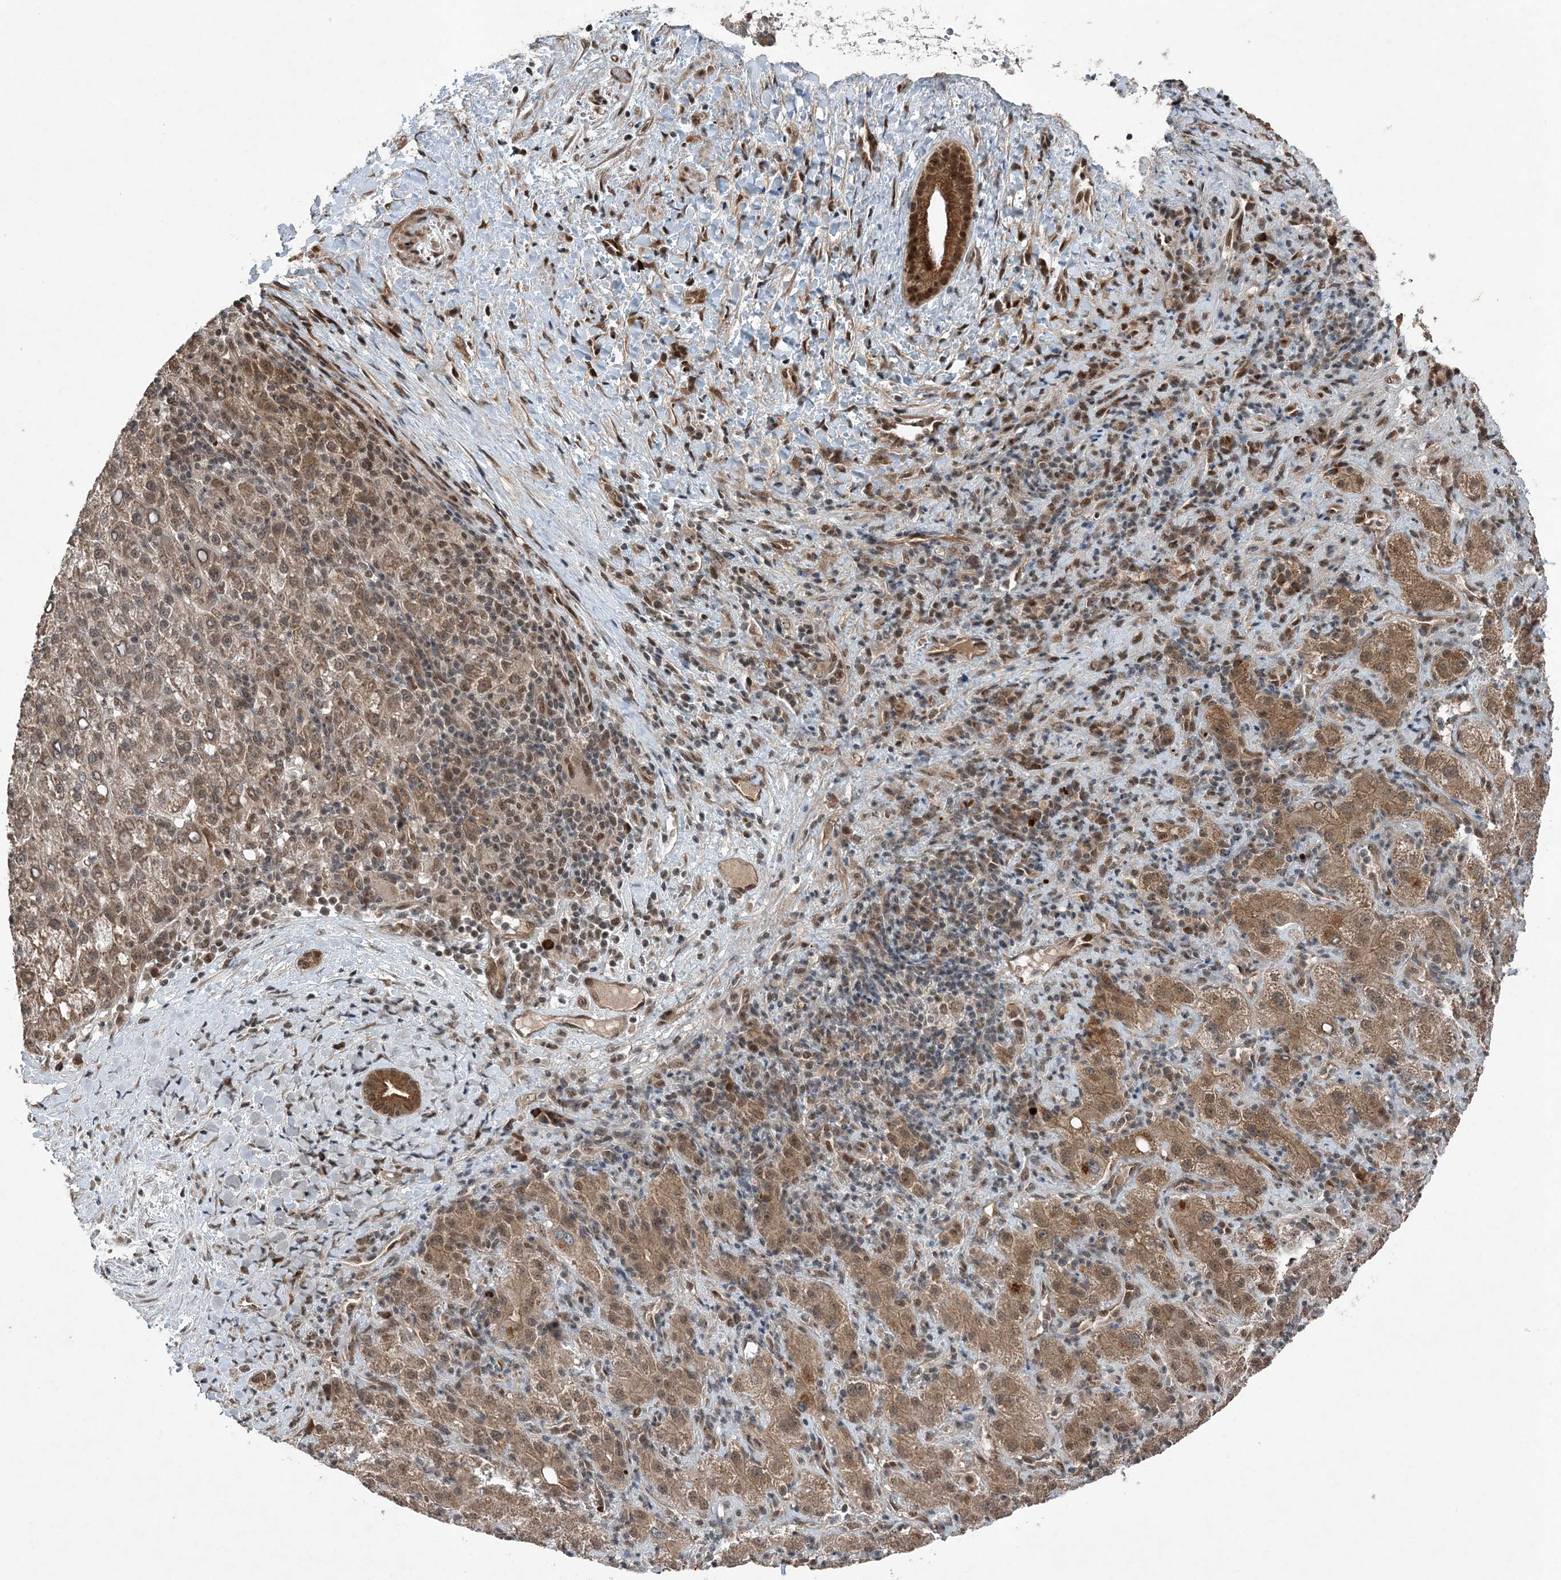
{"staining": {"intensity": "moderate", "quantity": ">75%", "location": "cytoplasmic/membranous,nuclear"}, "tissue": "liver cancer", "cell_type": "Tumor cells", "image_type": "cancer", "snomed": [{"axis": "morphology", "description": "Carcinoma, Hepatocellular, NOS"}, {"axis": "topography", "description": "Liver"}], "caption": "Hepatocellular carcinoma (liver) tissue demonstrates moderate cytoplasmic/membranous and nuclear staining in approximately >75% of tumor cells", "gene": "QTRT2", "patient": {"sex": "female", "age": 58}}